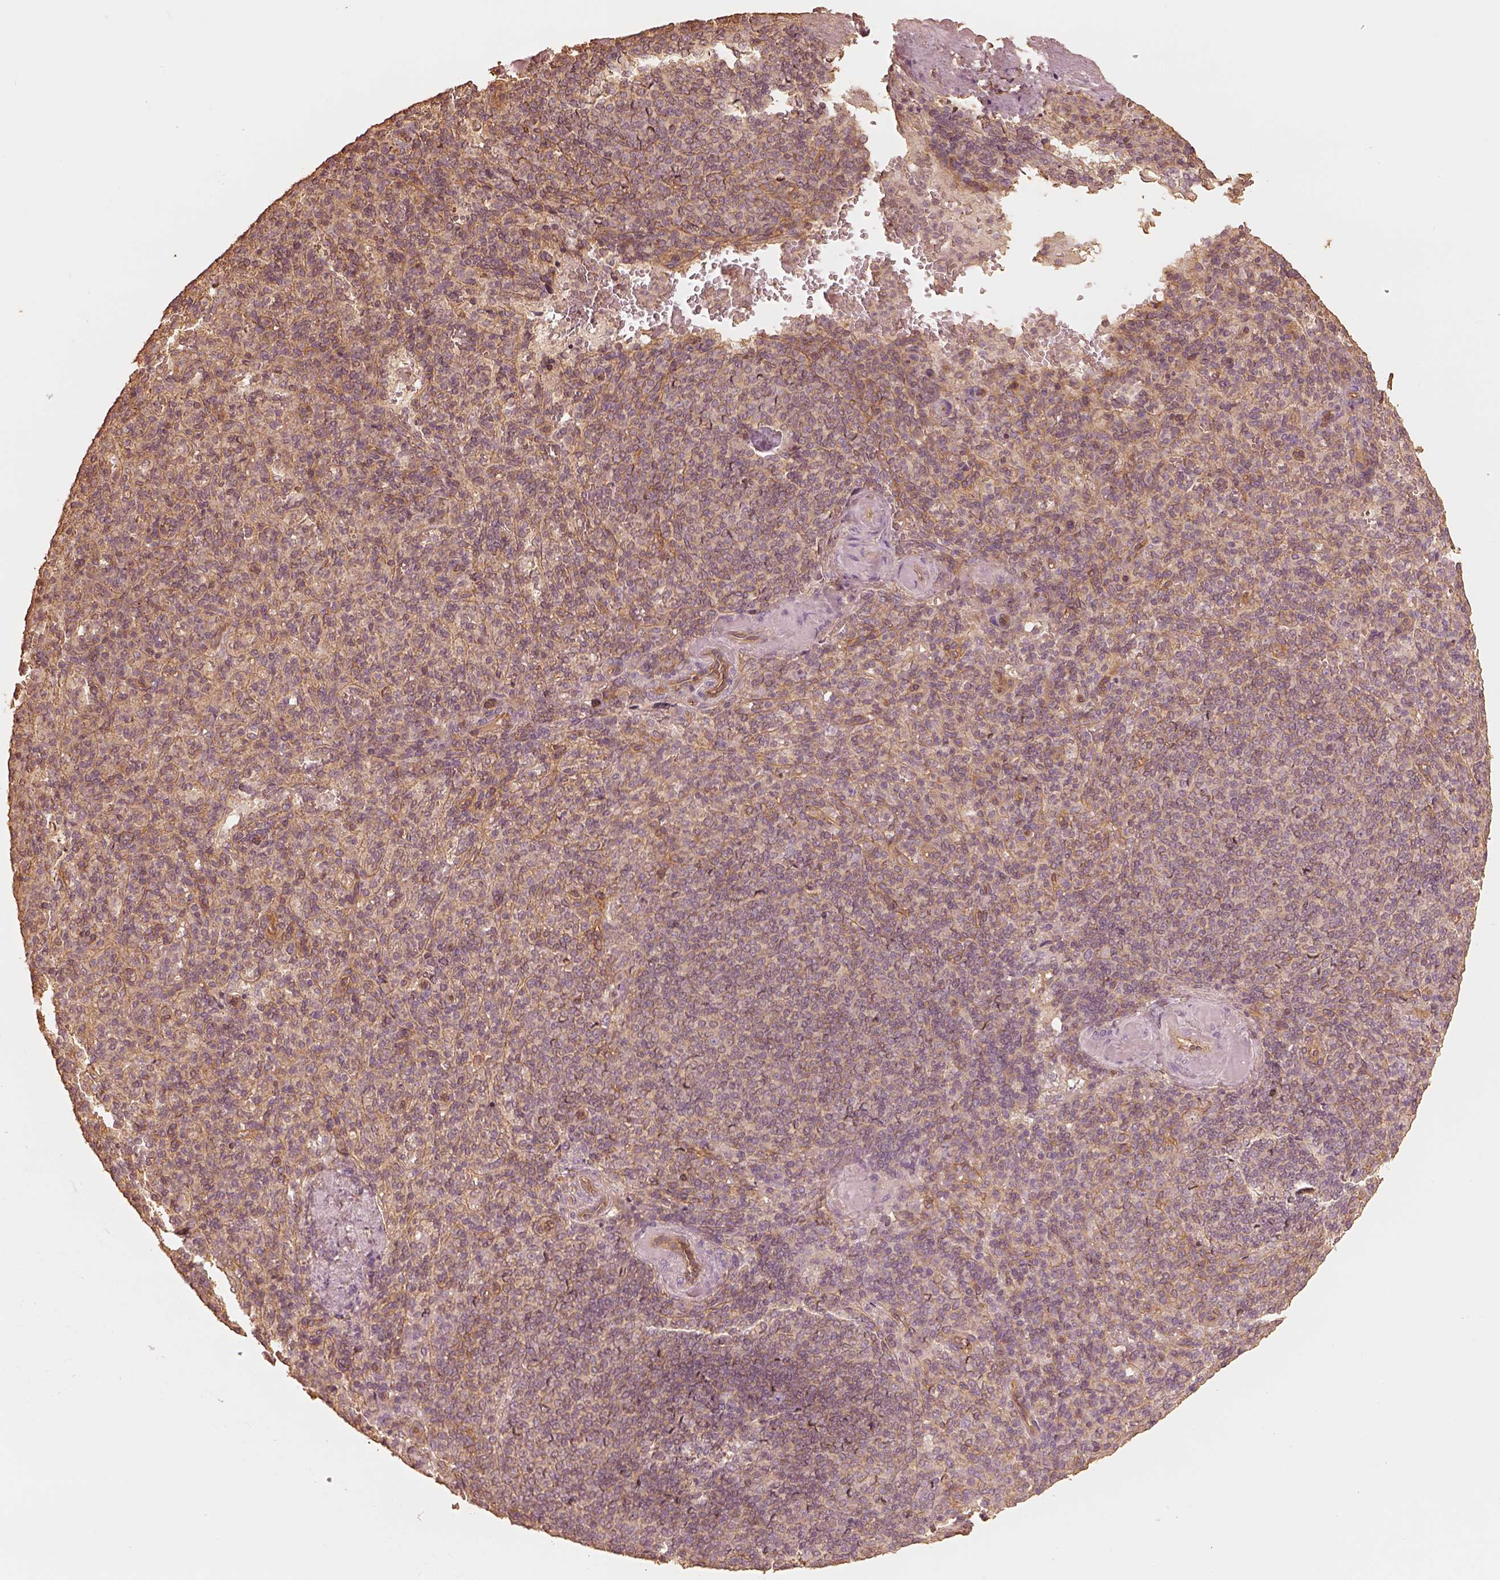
{"staining": {"intensity": "negative", "quantity": "none", "location": "none"}, "tissue": "spleen", "cell_type": "Cells in red pulp", "image_type": "normal", "snomed": [{"axis": "morphology", "description": "Normal tissue, NOS"}, {"axis": "topography", "description": "Spleen"}], "caption": "A histopathology image of spleen stained for a protein shows no brown staining in cells in red pulp.", "gene": "WDR7", "patient": {"sex": "female", "age": 74}}